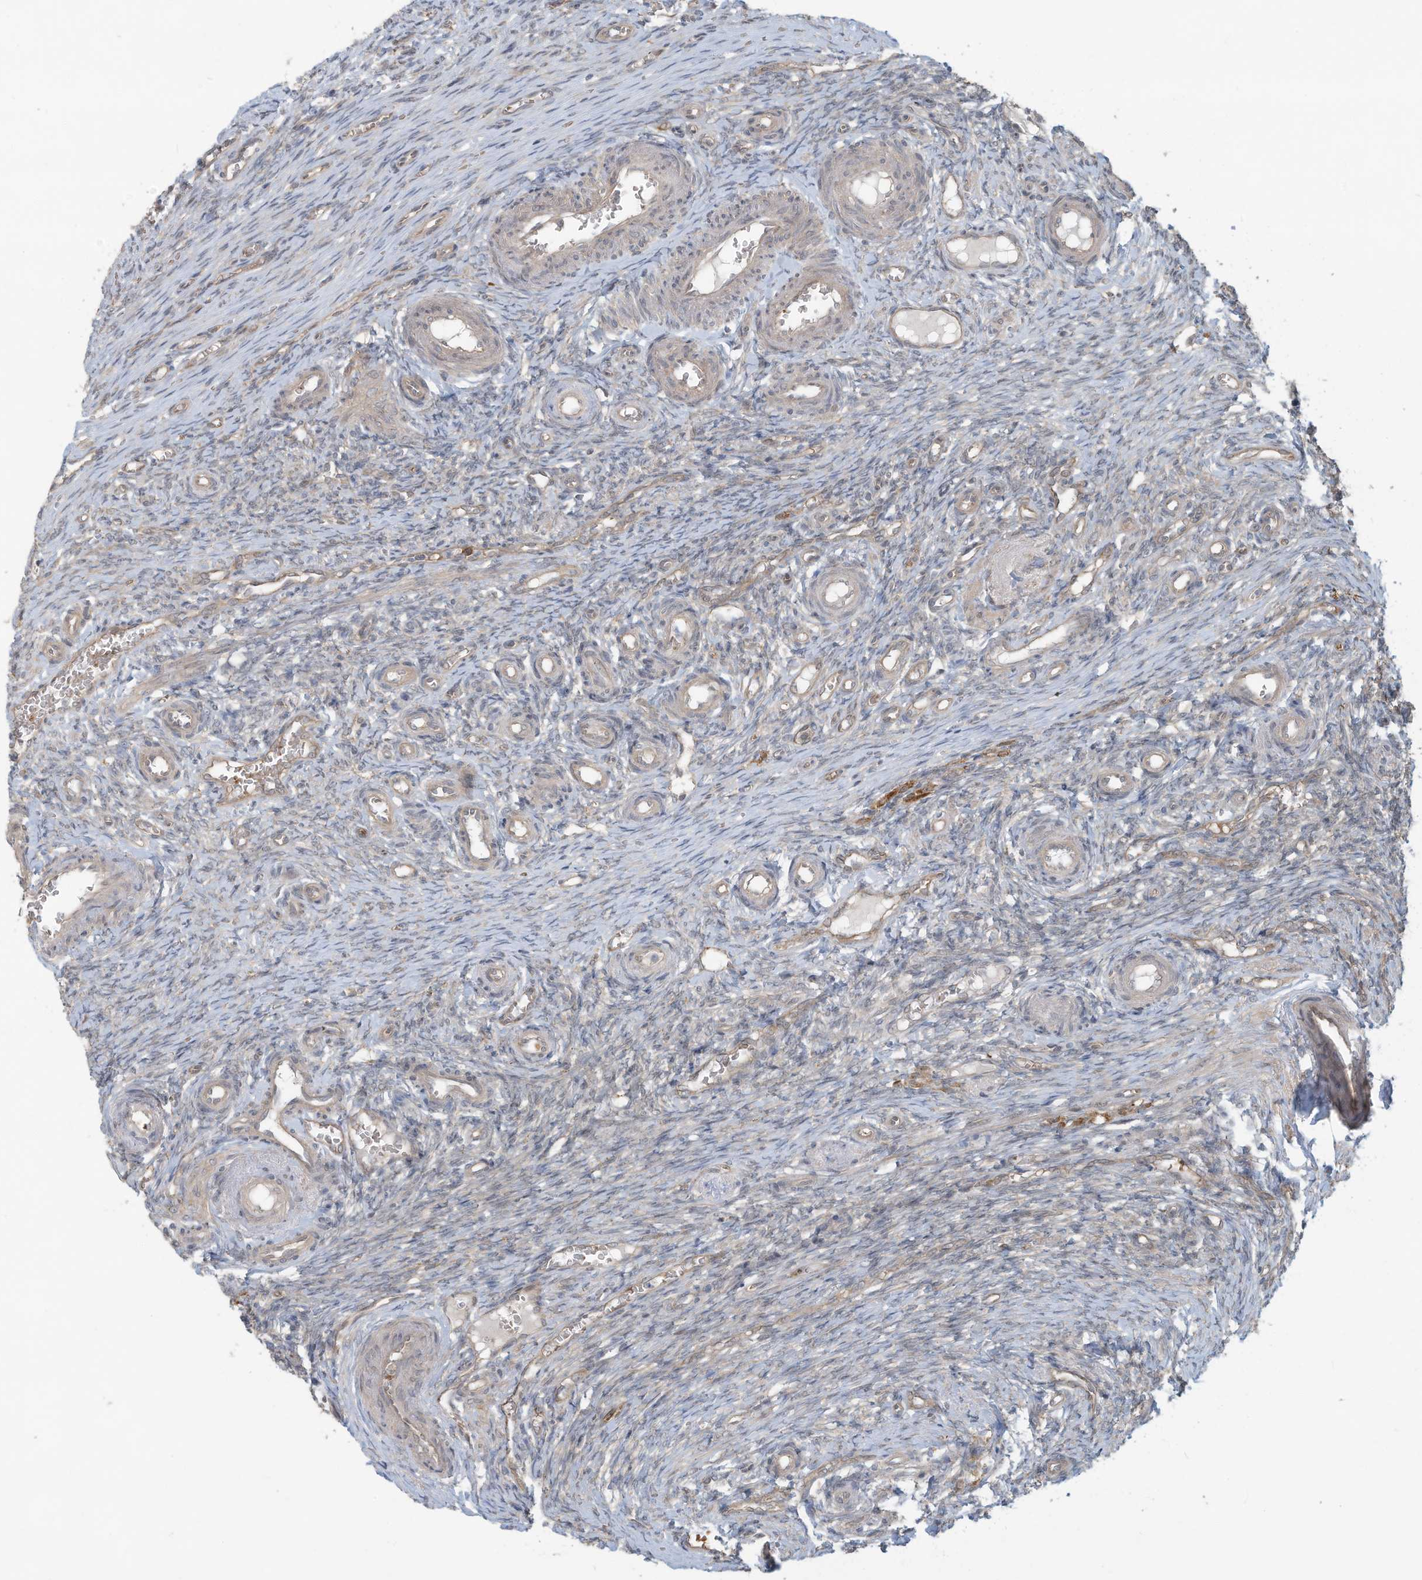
{"staining": {"intensity": "negative", "quantity": "none", "location": "none"}, "tissue": "ovary", "cell_type": "Ovarian stroma cells", "image_type": "normal", "snomed": [{"axis": "morphology", "description": "Adenocarcinoma, NOS"}, {"axis": "topography", "description": "Endometrium"}], "caption": "Ovarian stroma cells are negative for protein expression in benign human ovary.", "gene": "ERI2", "patient": {"sex": "female", "age": 32}}